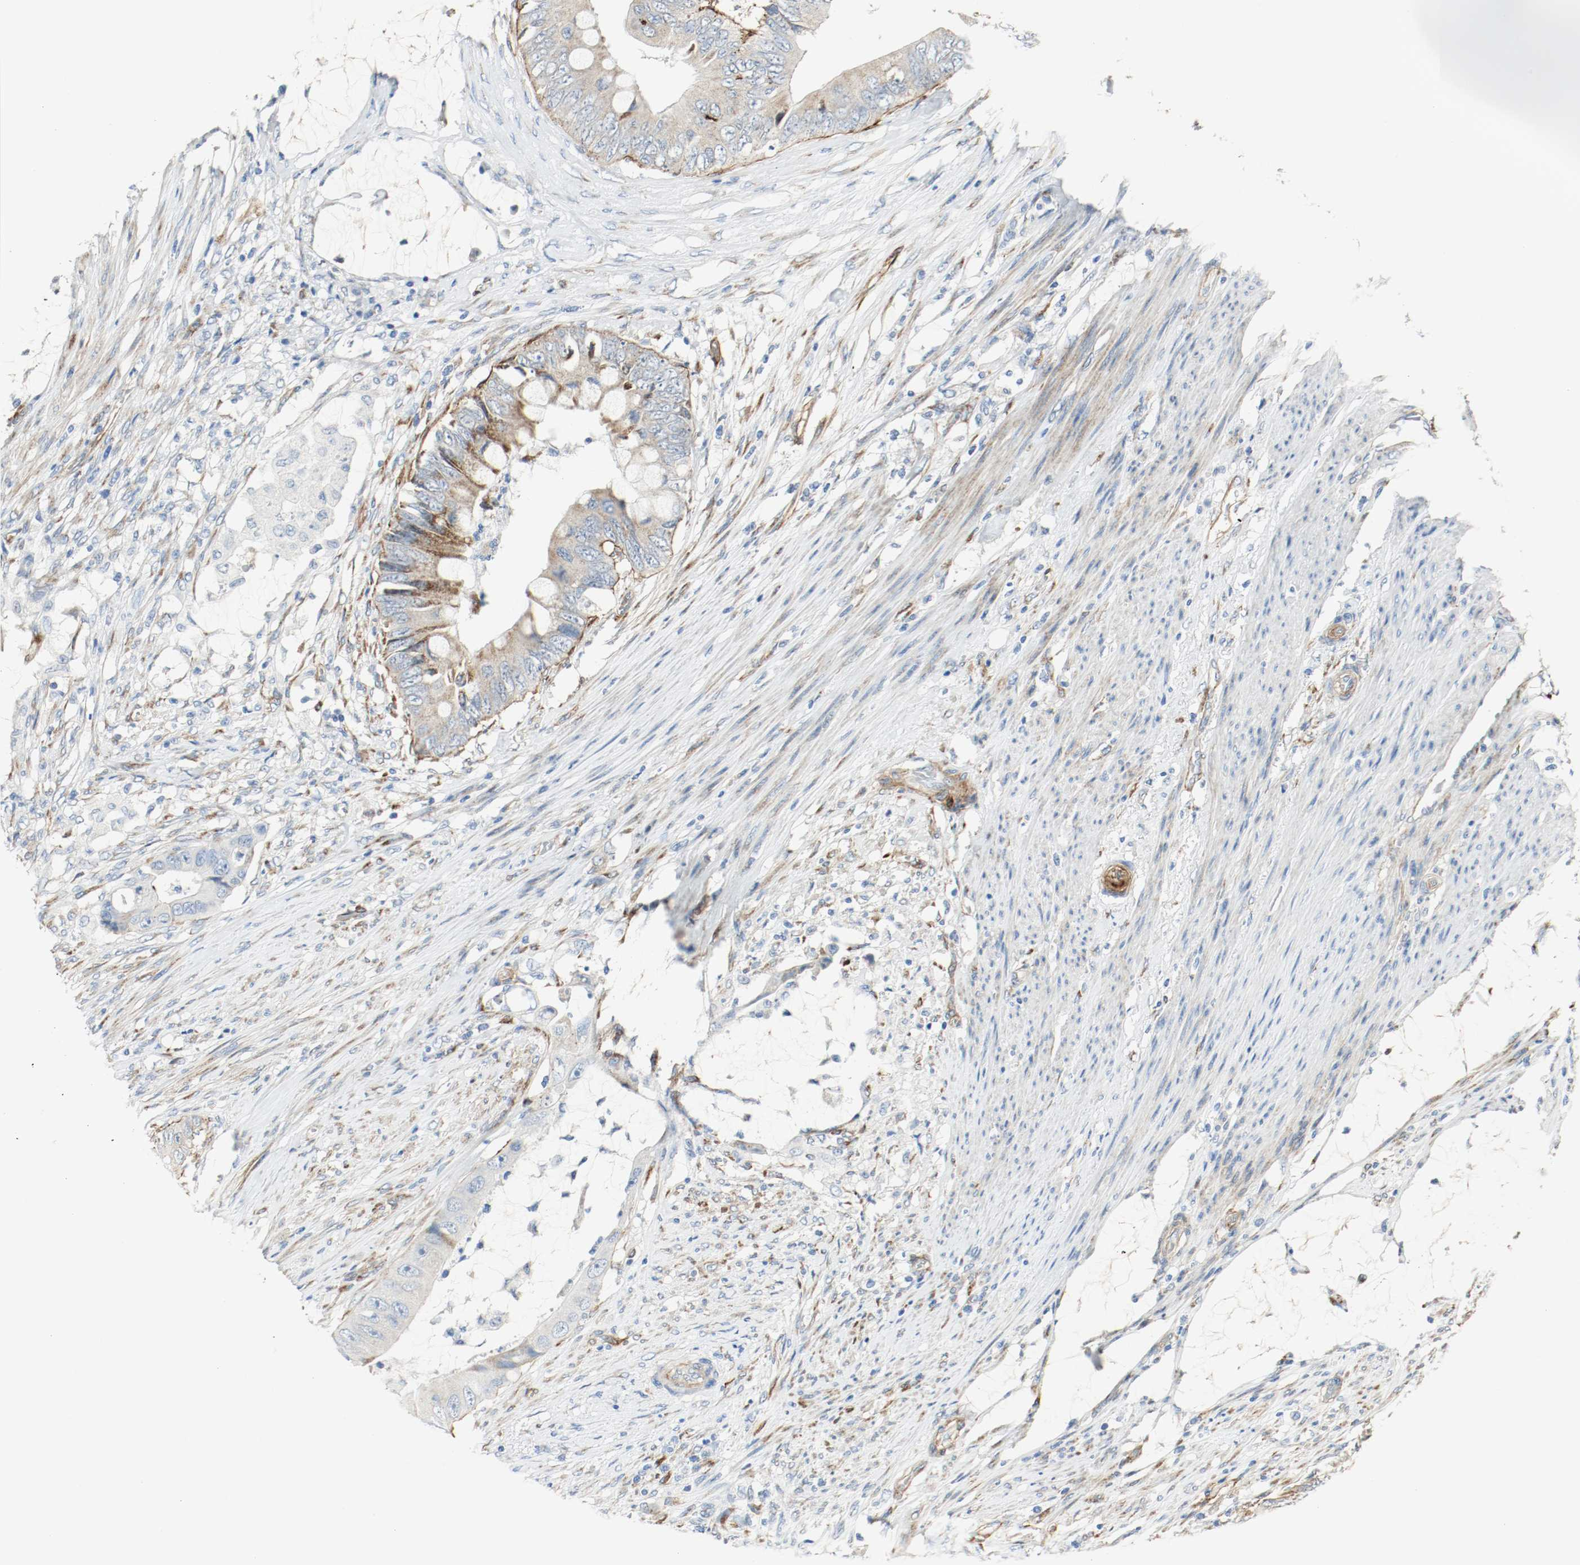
{"staining": {"intensity": "moderate", "quantity": "25%-75%", "location": "cytoplasmic/membranous"}, "tissue": "colorectal cancer", "cell_type": "Tumor cells", "image_type": "cancer", "snomed": [{"axis": "morphology", "description": "Adenocarcinoma, NOS"}, {"axis": "topography", "description": "Rectum"}], "caption": "Colorectal adenocarcinoma stained for a protein displays moderate cytoplasmic/membranous positivity in tumor cells.", "gene": "LAMB1", "patient": {"sex": "female", "age": 77}}